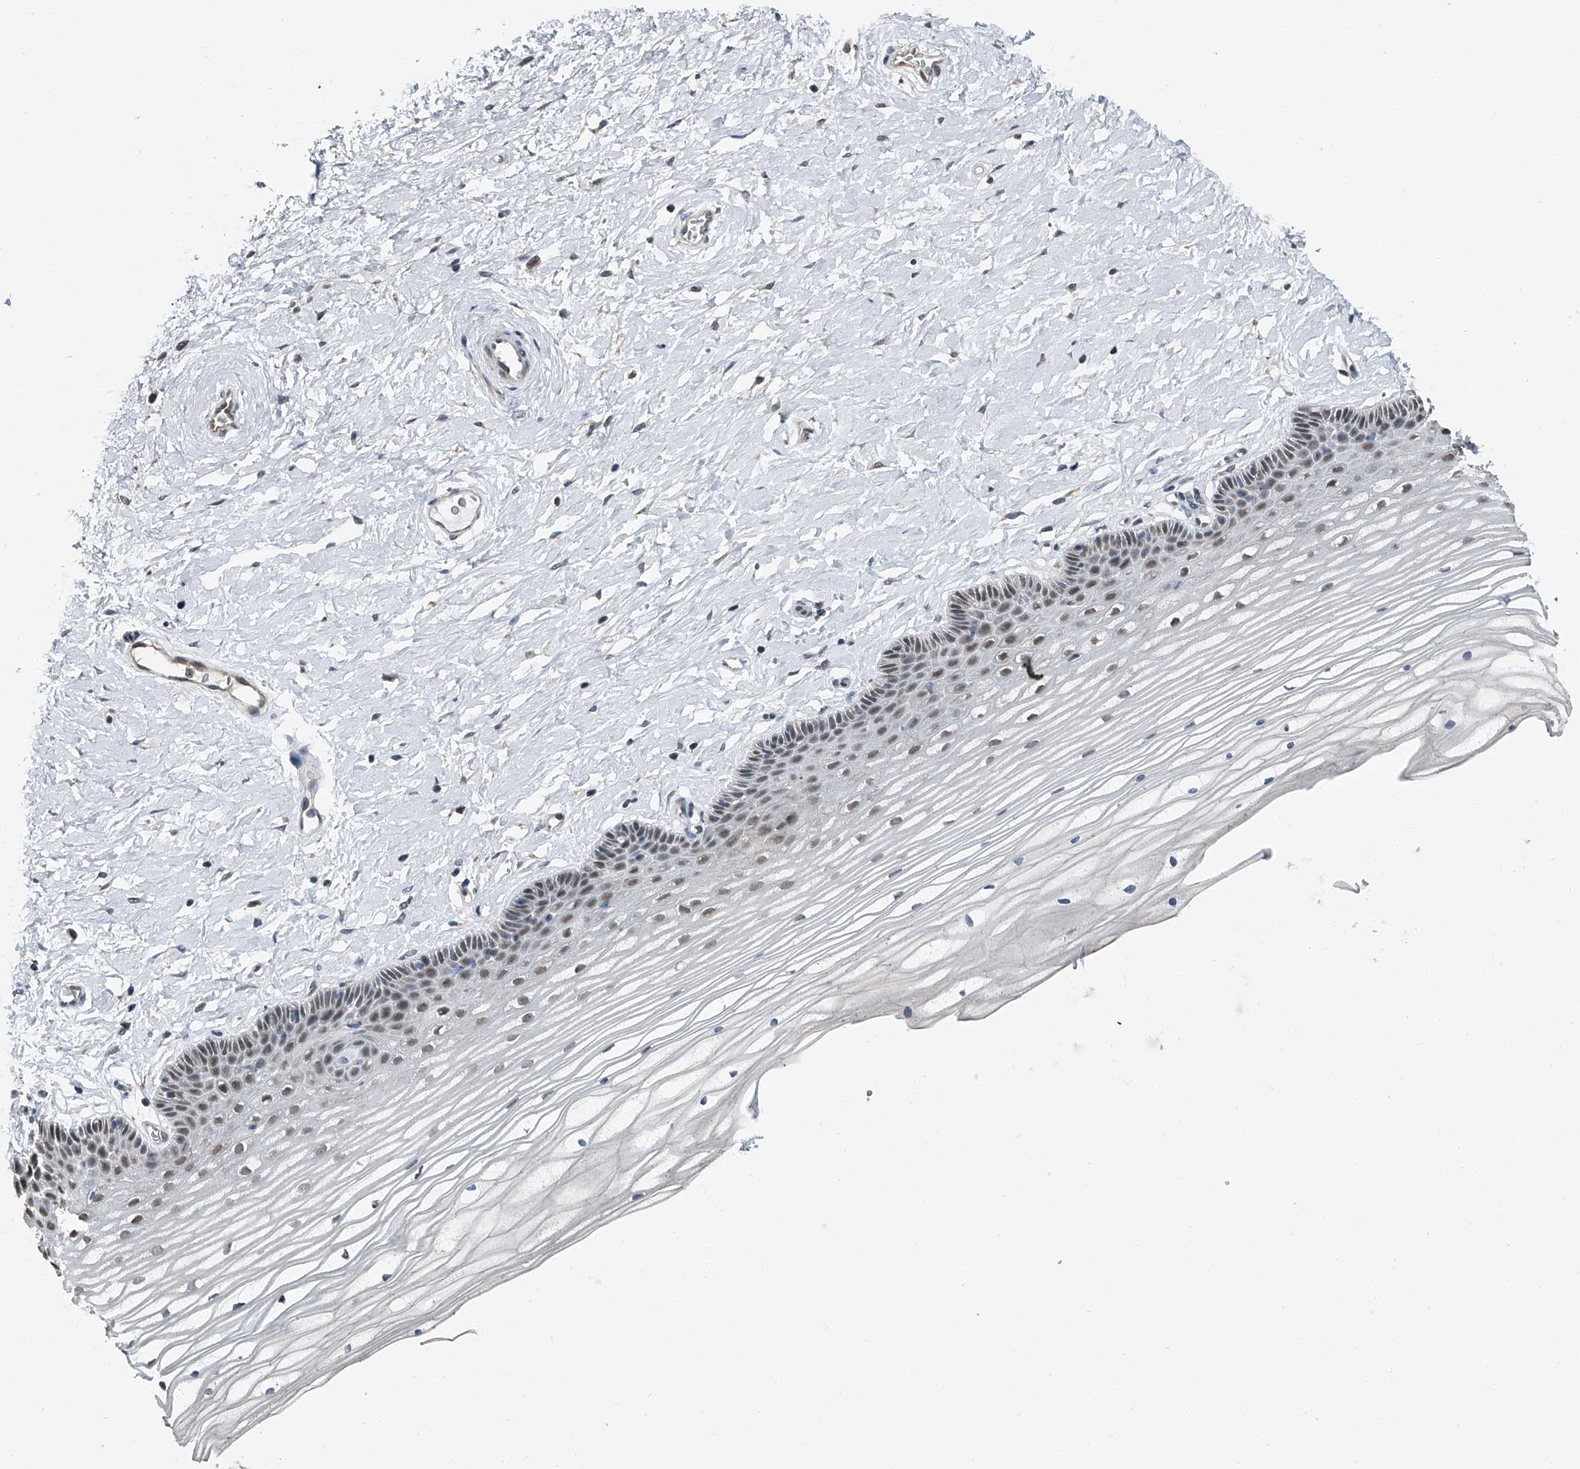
{"staining": {"intensity": "weak", "quantity": "25%-75%", "location": "nuclear"}, "tissue": "vagina", "cell_type": "Squamous epithelial cells", "image_type": "normal", "snomed": [{"axis": "morphology", "description": "Normal tissue, NOS"}, {"axis": "topography", "description": "Vagina"}, {"axis": "topography", "description": "Cervix"}], "caption": "The micrograph reveals staining of normal vagina, revealing weak nuclear protein staining (brown color) within squamous epithelial cells.", "gene": "CHRNA7", "patient": {"sex": "female", "age": 40}}